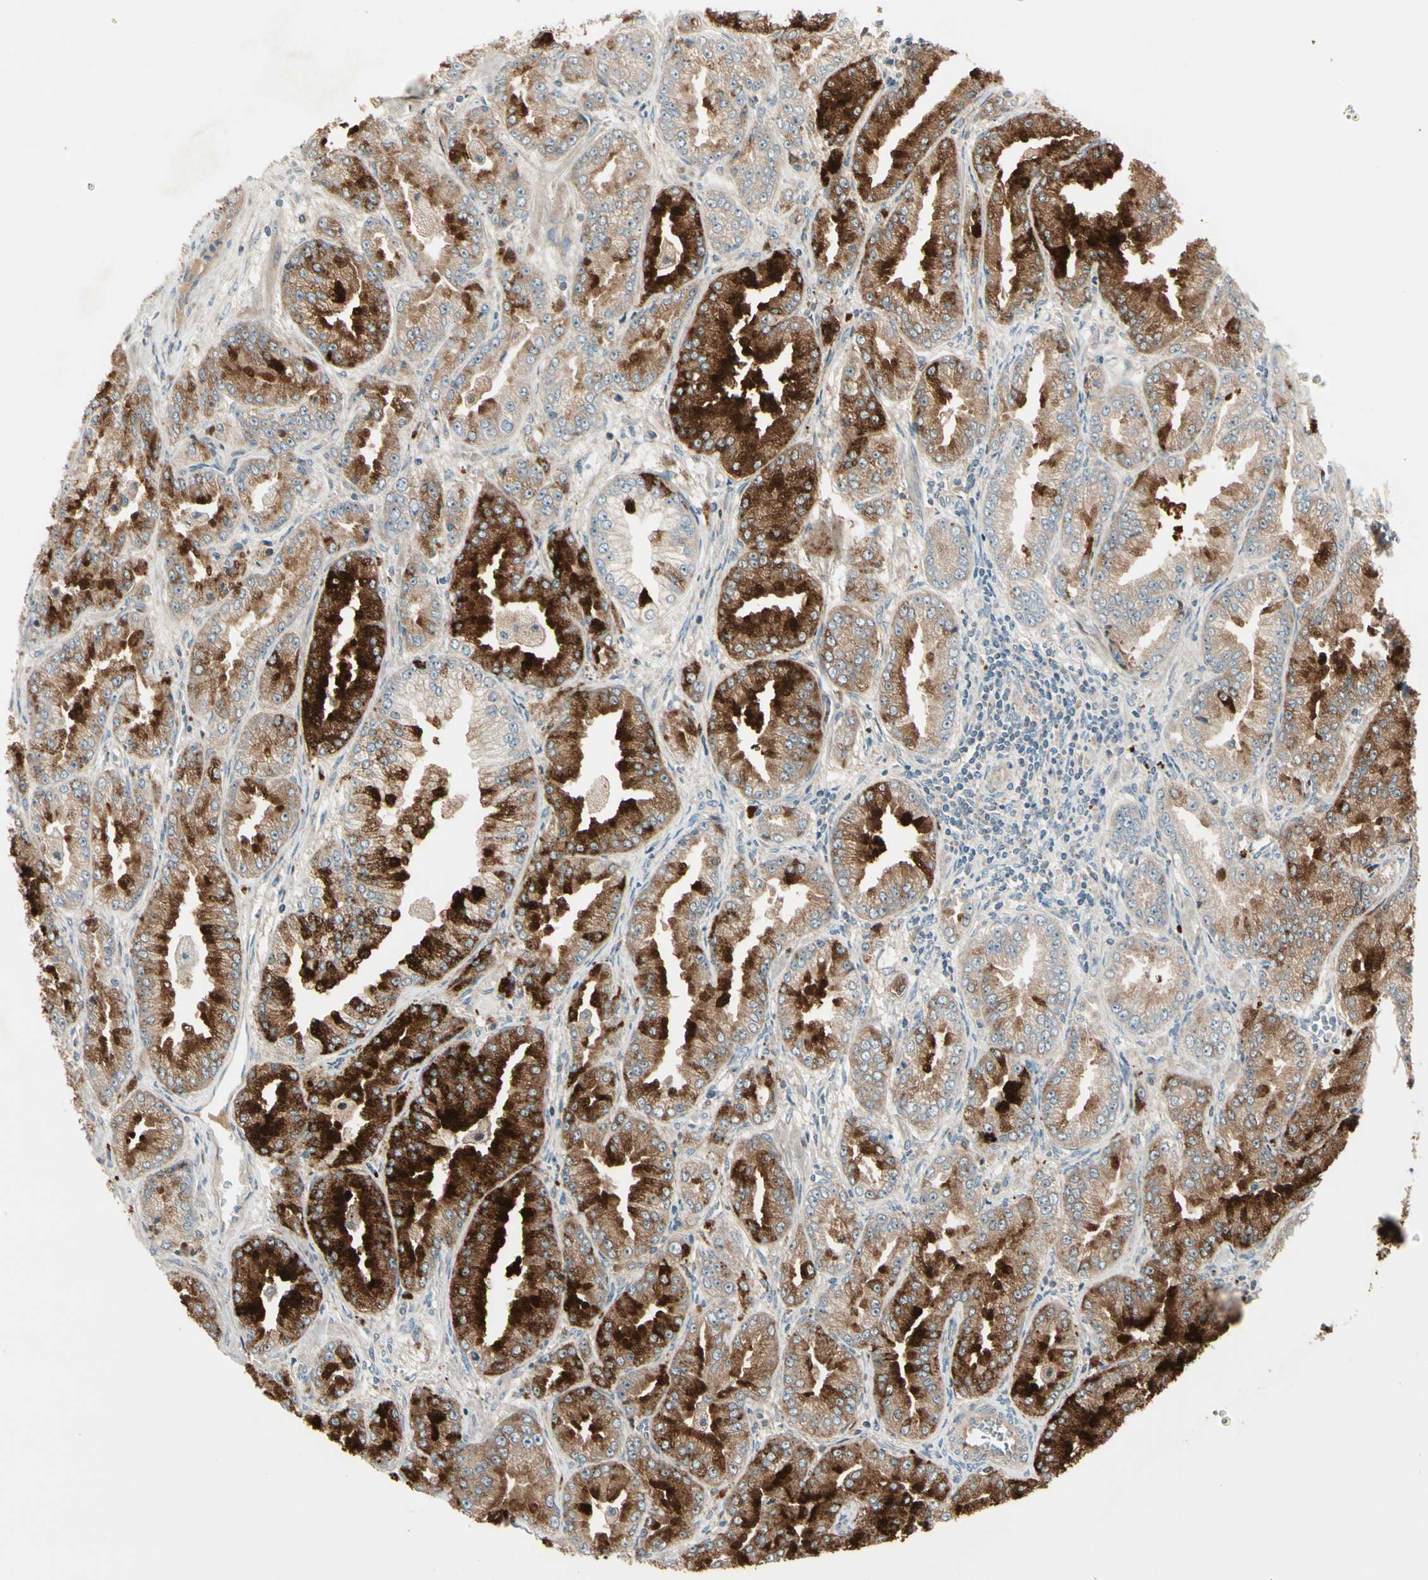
{"staining": {"intensity": "strong", "quantity": ">75%", "location": "cytoplasmic/membranous"}, "tissue": "prostate cancer", "cell_type": "Tumor cells", "image_type": "cancer", "snomed": [{"axis": "morphology", "description": "Adenocarcinoma, High grade"}, {"axis": "topography", "description": "Prostate"}], "caption": "The micrograph reveals staining of prostate cancer, revealing strong cytoplasmic/membranous protein staining (brown color) within tumor cells. (DAB (3,3'-diaminobenzidine) IHC with brightfield microscopy, high magnification).", "gene": "ACVR1C", "patient": {"sex": "male", "age": 61}}